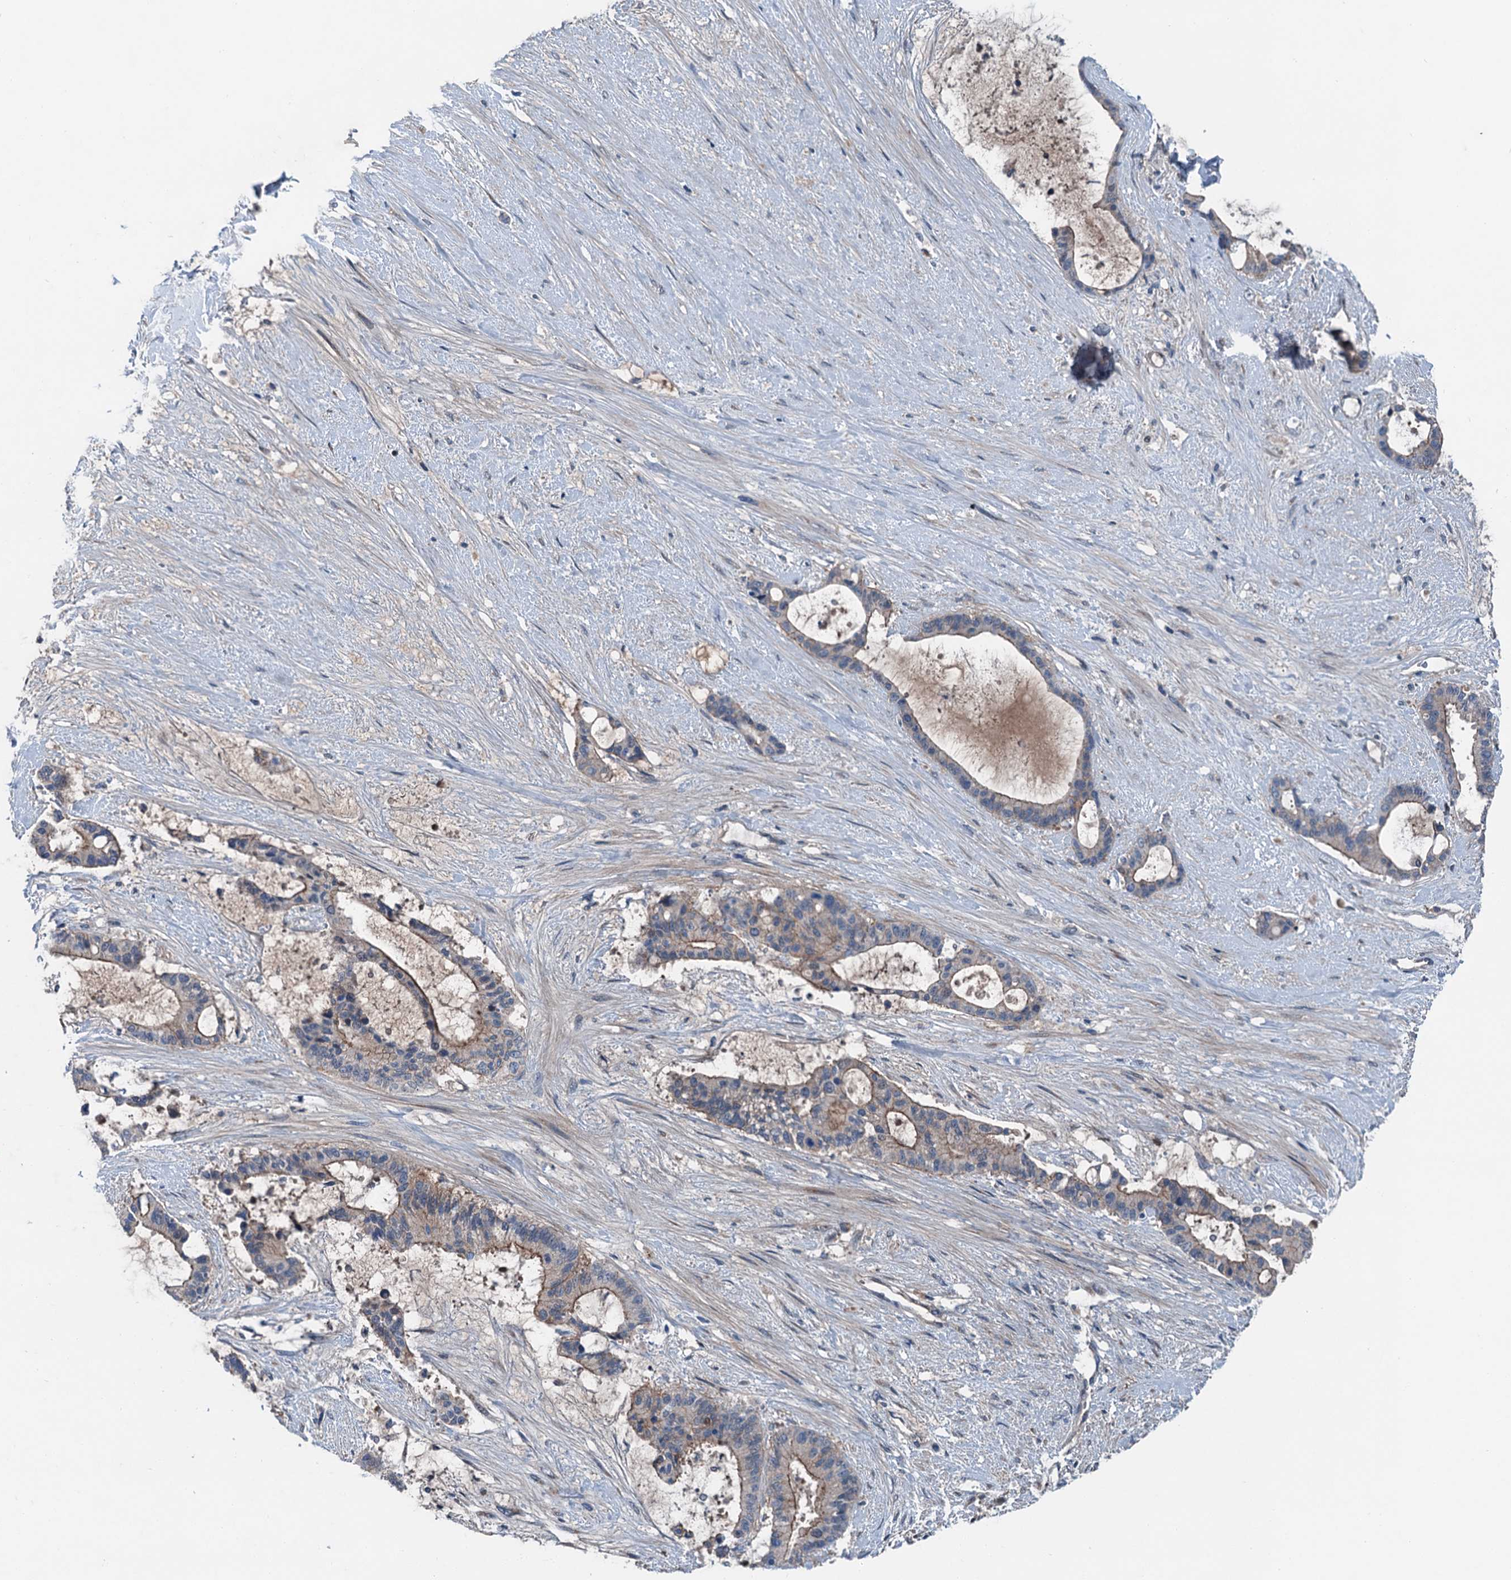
{"staining": {"intensity": "moderate", "quantity": "<25%", "location": "cytoplasmic/membranous"}, "tissue": "liver cancer", "cell_type": "Tumor cells", "image_type": "cancer", "snomed": [{"axis": "morphology", "description": "Normal tissue, NOS"}, {"axis": "morphology", "description": "Cholangiocarcinoma"}, {"axis": "topography", "description": "Liver"}, {"axis": "topography", "description": "Peripheral nerve tissue"}], "caption": "This is an image of immunohistochemistry (IHC) staining of liver cancer (cholangiocarcinoma), which shows moderate expression in the cytoplasmic/membranous of tumor cells.", "gene": "SLC2A10", "patient": {"sex": "female", "age": 73}}